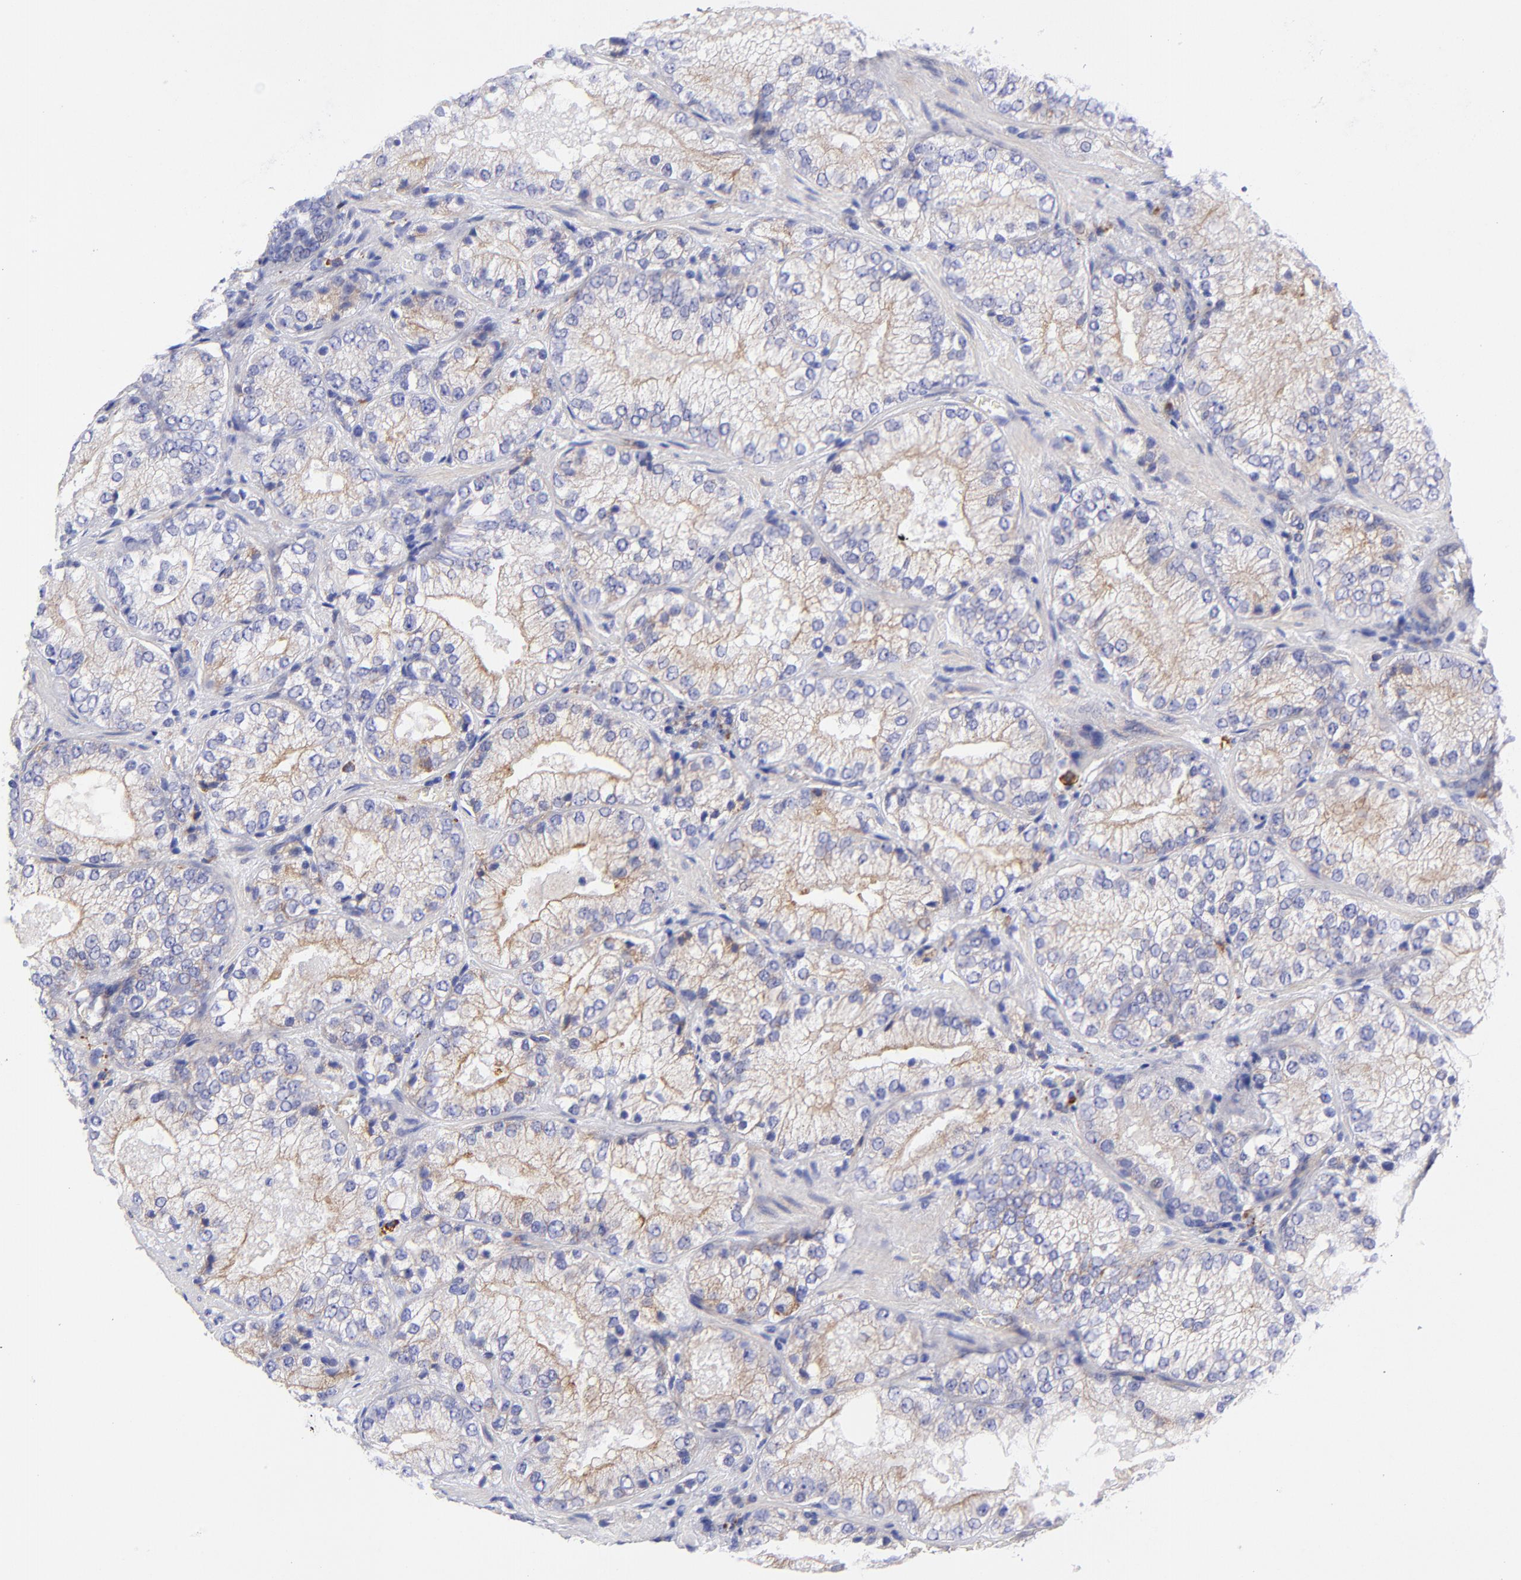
{"staining": {"intensity": "moderate", "quantity": "25%-75%", "location": "cytoplasmic/membranous"}, "tissue": "prostate cancer", "cell_type": "Tumor cells", "image_type": "cancer", "snomed": [{"axis": "morphology", "description": "Adenocarcinoma, Low grade"}, {"axis": "topography", "description": "Prostate"}], "caption": "A histopathology image of human prostate cancer (low-grade adenocarcinoma) stained for a protein demonstrates moderate cytoplasmic/membranous brown staining in tumor cells.", "gene": "PPFIBP1", "patient": {"sex": "male", "age": 60}}